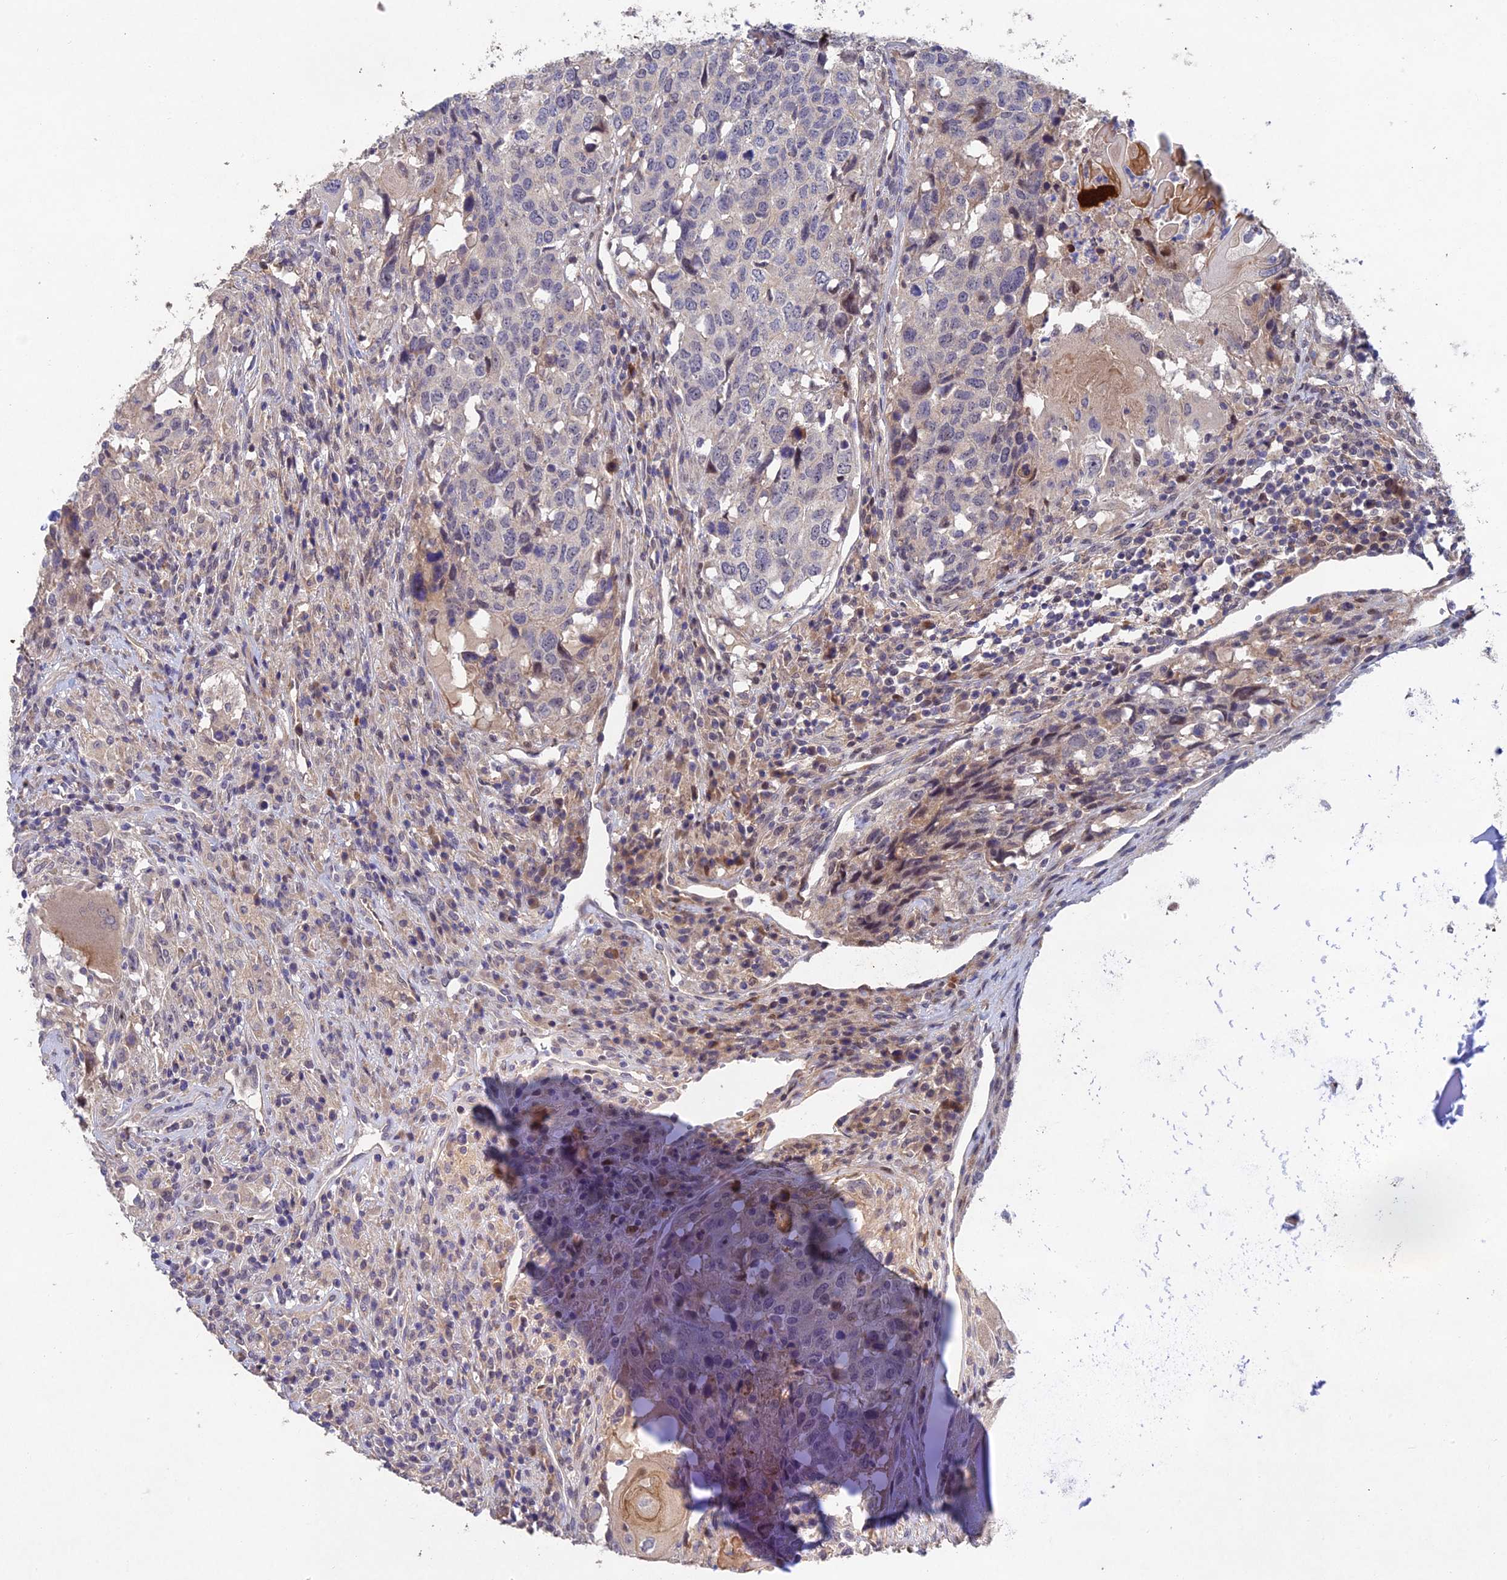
{"staining": {"intensity": "negative", "quantity": "none", "location": "none"}, "tissue": "head and neck cancer", "cell_type": "Tumor cells", "image_type": "cancer", "snomed": [{"axis": "morphology", "description": "Squamous cell carcinoma, NOS"}, {"axis": "topography", "description": "Head-Neck"}], "caption": "Squamous cell carcinoma (head and neck) was stained to show a protein in brown. There is no significant expression in tumor cells.", "gene": "NSMCE1", "patient": {"sex": "male", "age": 66}}